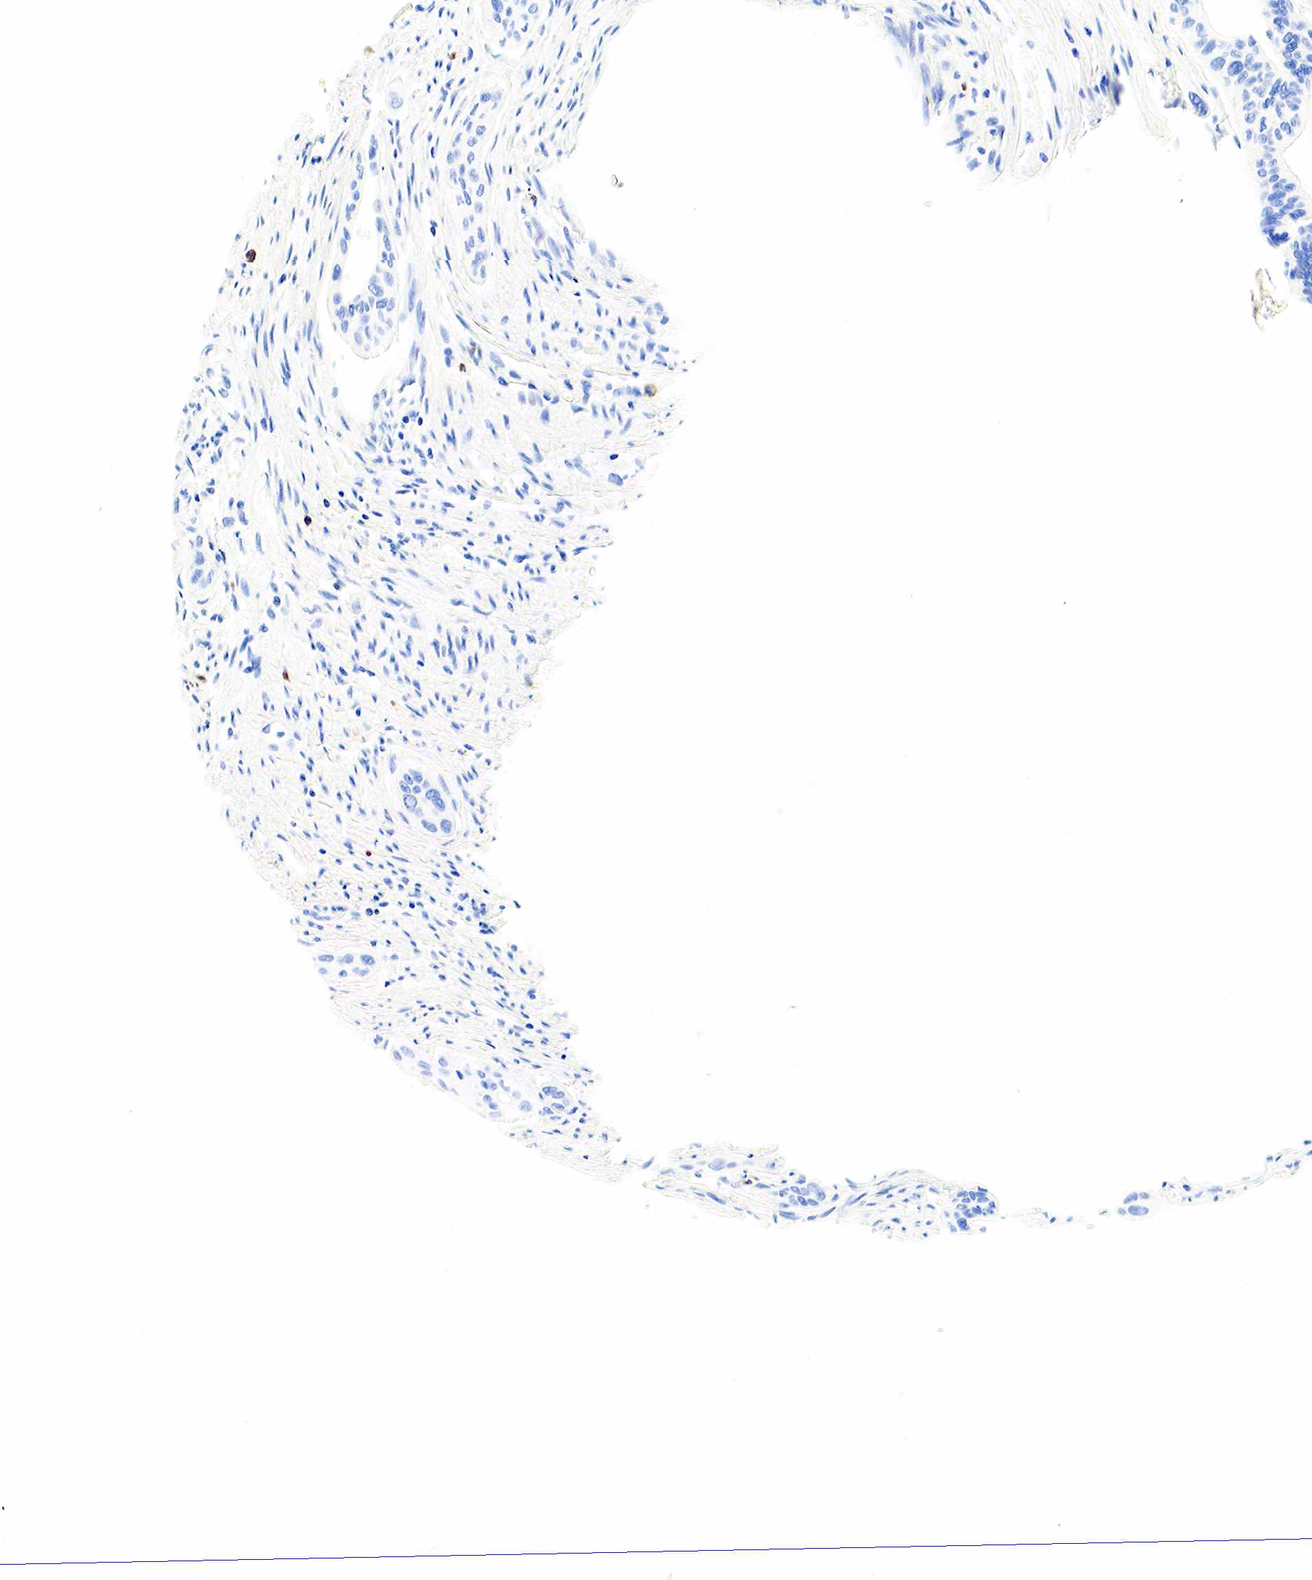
{"staining": {"intensity": "negative", "quantity": "none", "location": "none"}, "tissue": "pancreatic cancer", "cell_type": "Tumor cells", "image_type": "cancer", "snomed": [{"axis": "morphology", "description": "Adenocarcinoma, NOS"}, {"axis": "topography", "description": "Pancreas"}], "caption": "There is no significant expression in tumor cells of pancreatic cancer.", "gene": "FUT4", "patient": {"sex": "male", "age": 77}}